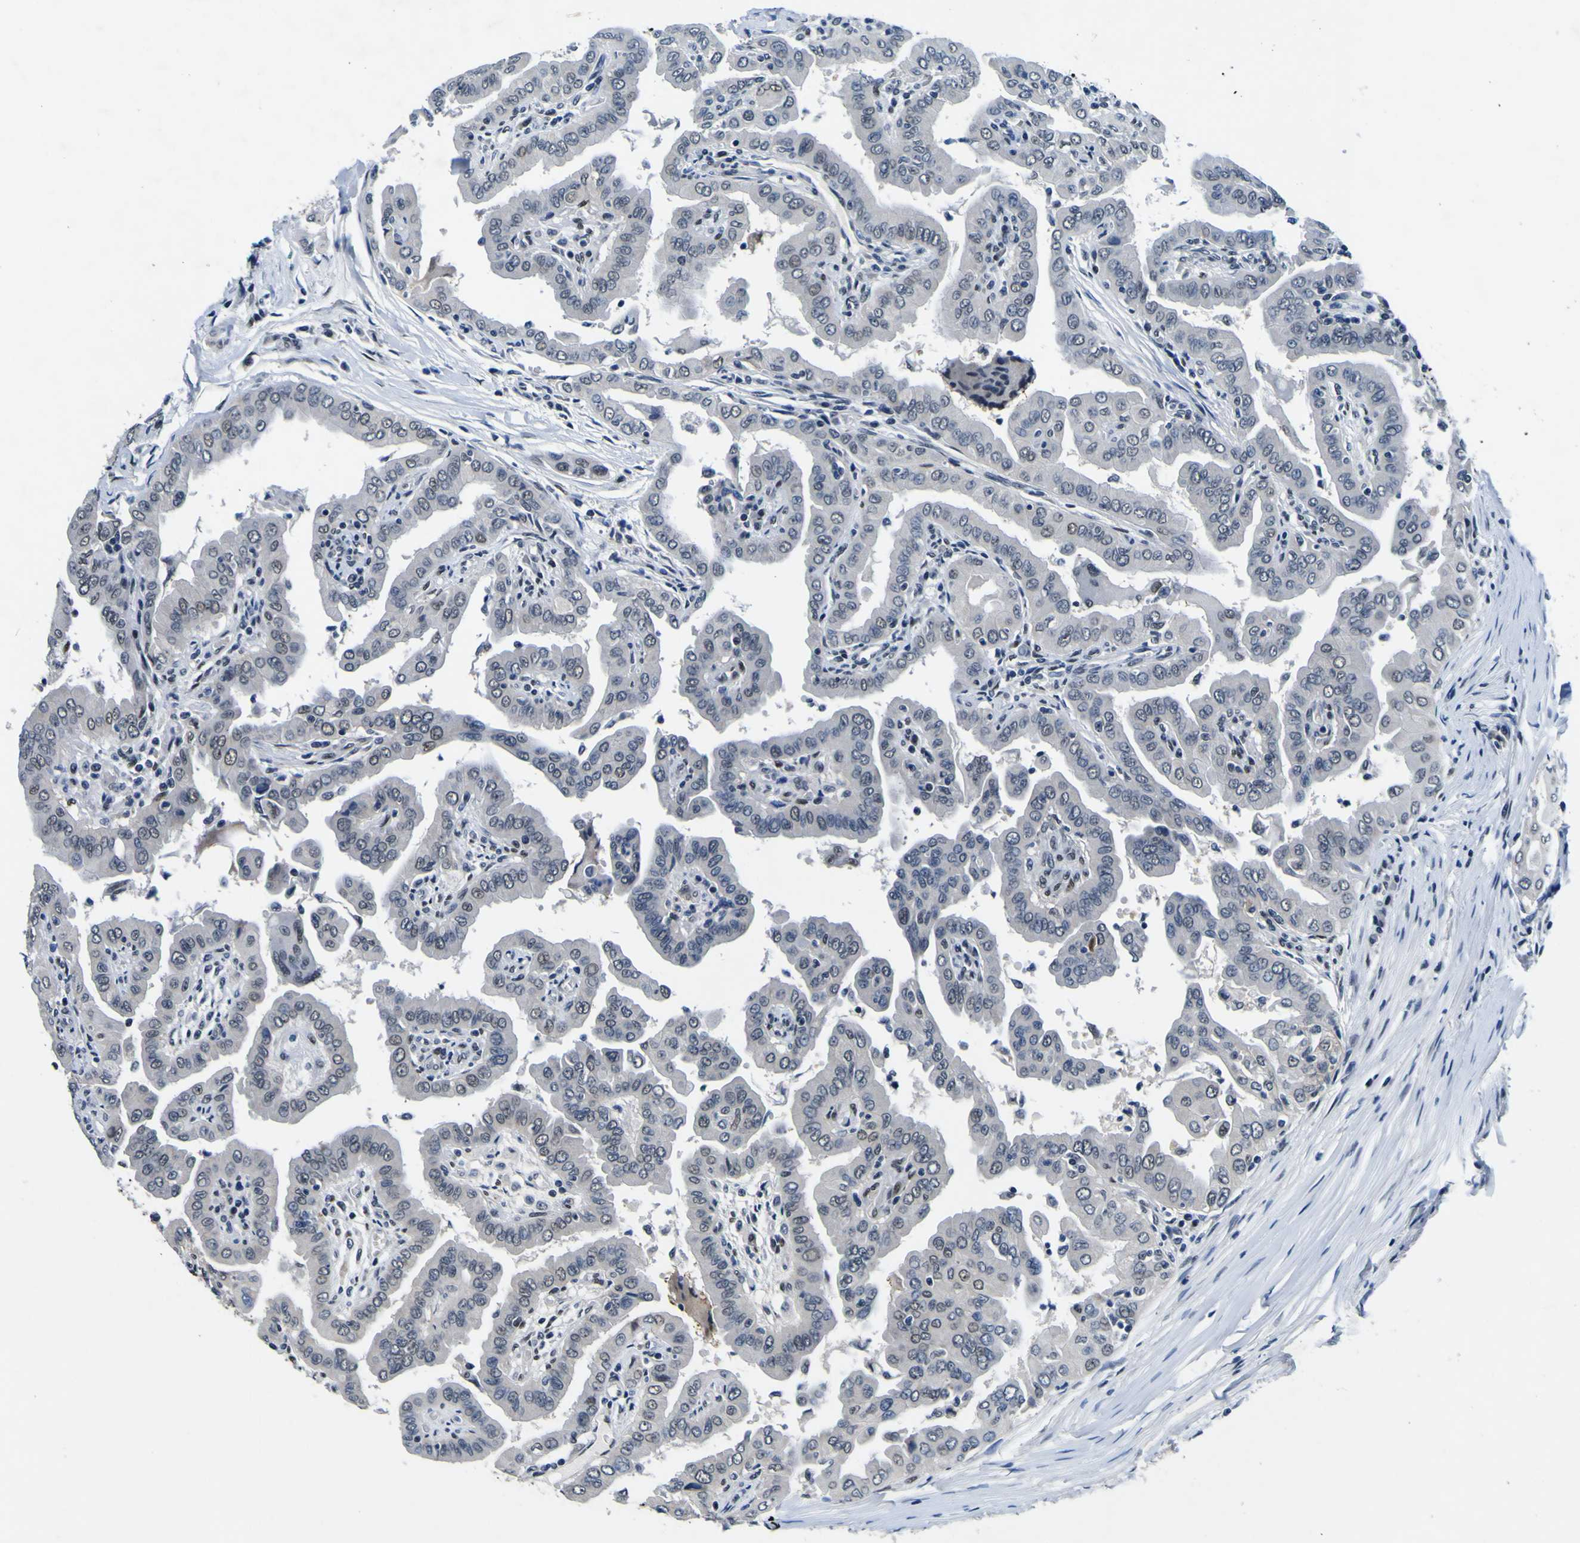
{"staining": {"intensity": "negative", "quantity": "none", "location": "none"}, "tissue": "thyroid cancer", "cell_type": "Tumor cells", "image_type": "cancer", "snomed": [{"axis": "morphology", "description": "Papillary adenocarcinoma, NOS"}, {"axis": "topography", "description": "Thyroid gland"}], "caption": "Tumor cells show no significant protein positivity in thyroid cancer.", "gene": "CUL4B", "patient": {"sex": "male", "age": 33}}